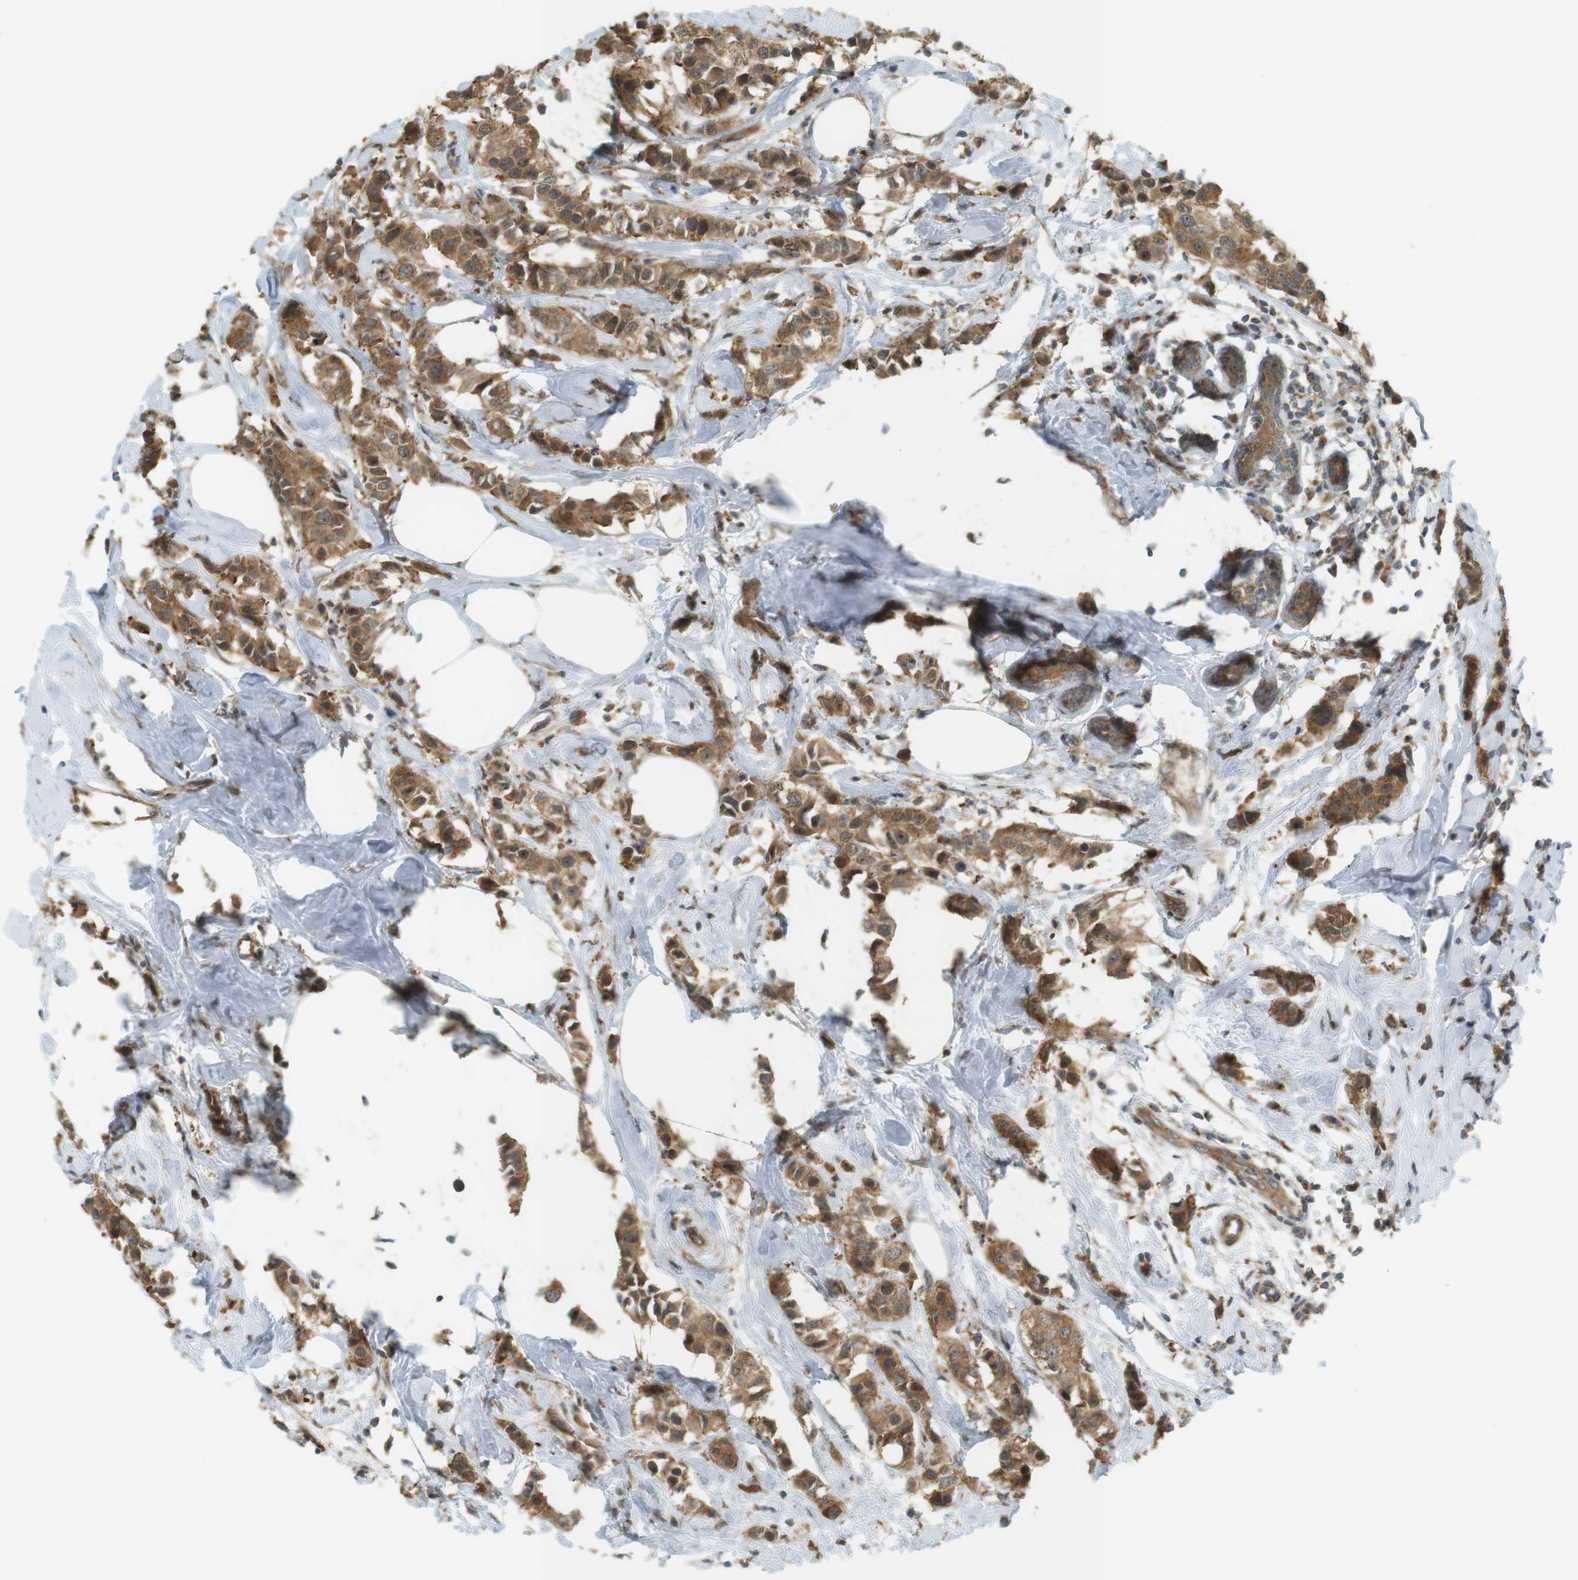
{"staining": {"intensity": "moderate", "quantity": ">75%", "location": "cytoplasmic/membranous,nuclear"}, "tissue": "breast cancer", "cell_type": "Tumor cells", "image_type": "cancer", "snomed": [{"axis": "morphology", "description": "Normal tissue, NOS"}, {"axis": "morphology", "description": "Duct carcinoma"}, {"axis": "topography", "description": "Breast"}], "caption": "Breast intraductal carcinoma was stained to show a protein in brown. There is medium levels of moderate cytoplasmic/membranous and nuclear positivity in about >75% of tumor cells.", "gene": "PA2G4", "patient": {"sex": "female", "age": 50}}